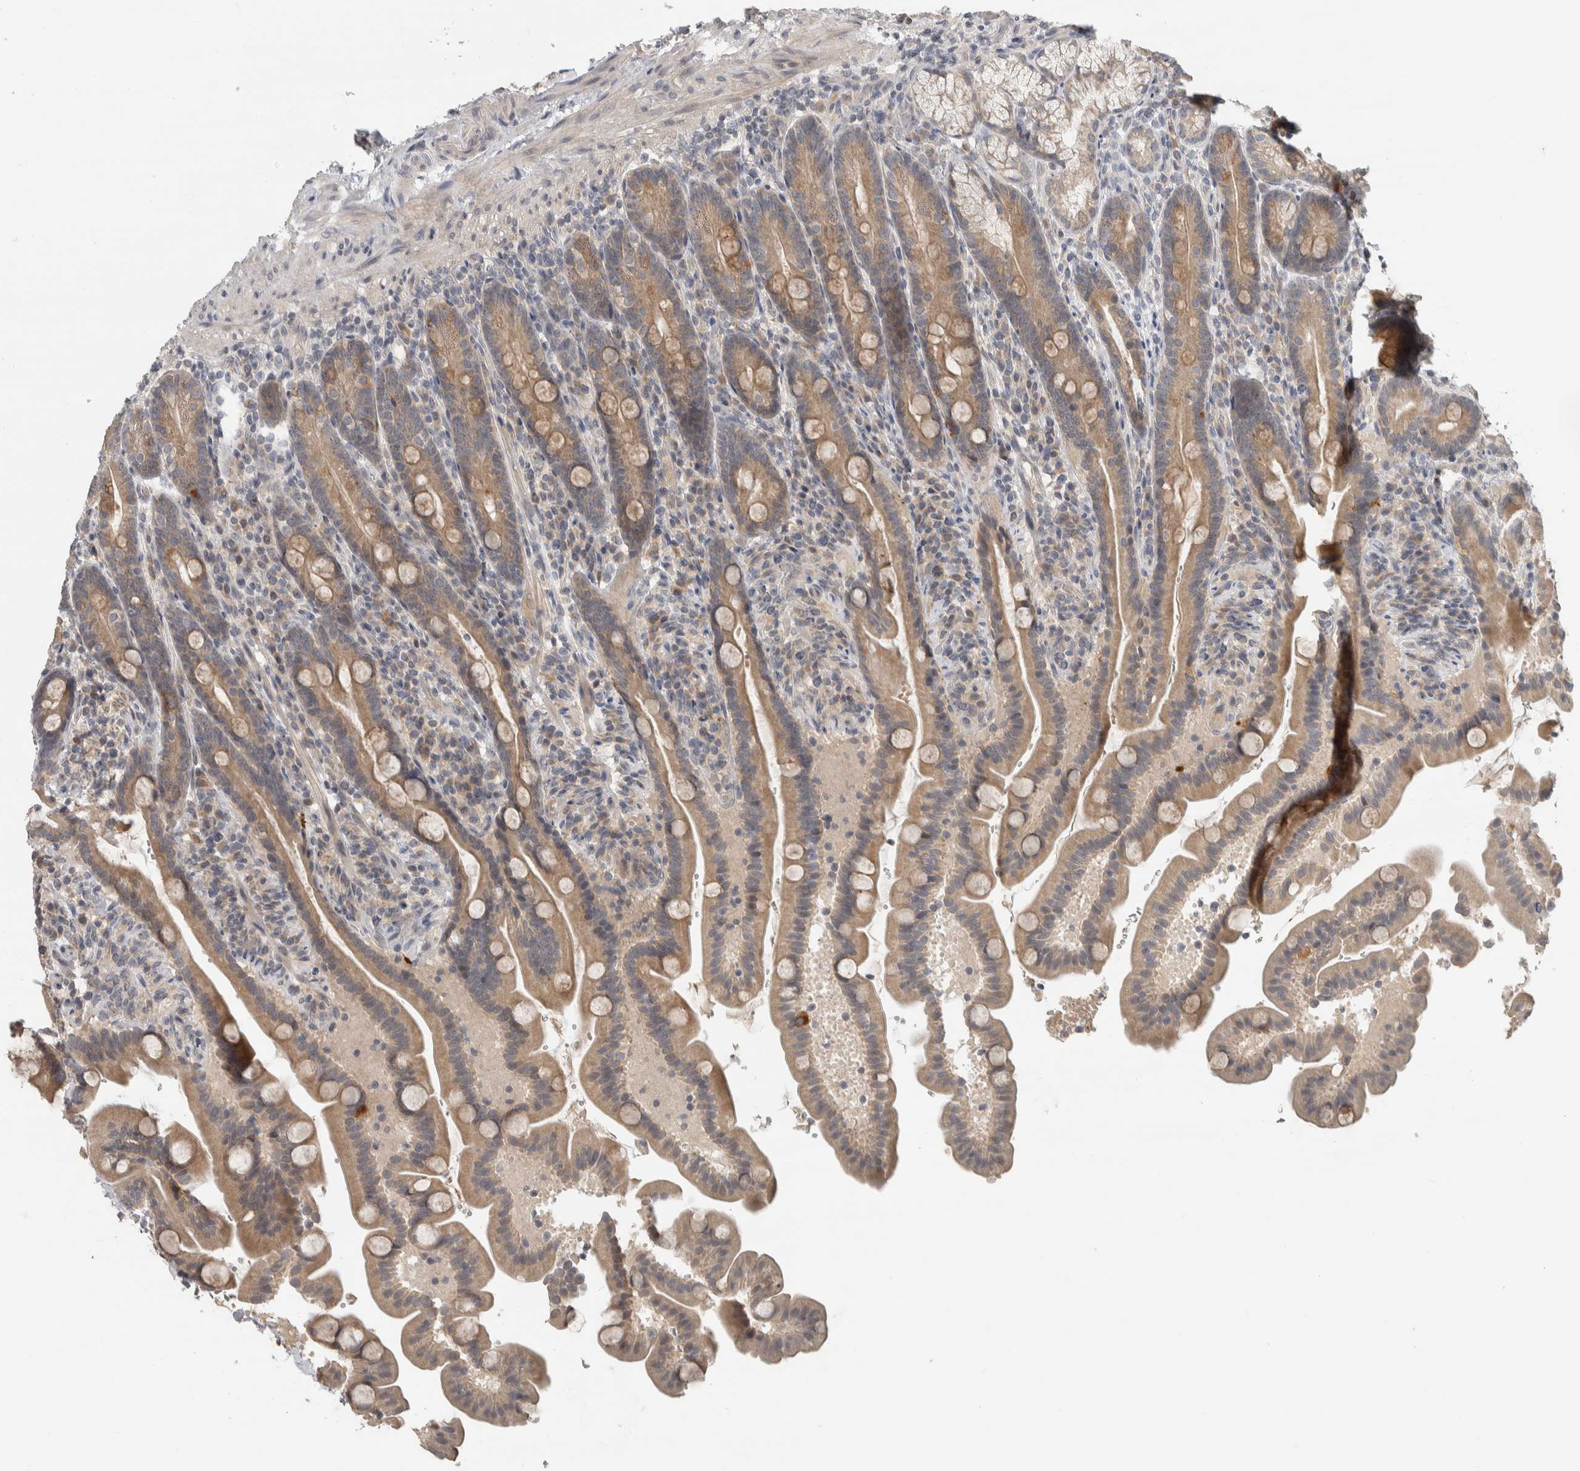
{"staining": {"intensity": "weak", "quantity": "25%-75%", "location": "cytoplasmic/membranous"}, "tissue": "duodenum", "cell_type": "Glandular cells", "image_type": "normal", "snomed": [{"axis": "morphology", "description": "Normal tissue, NOS"}, {"axis": "topography", "description": "Duodenum"}], "caption": "A histopathology image showing weak cytoplasmic/membranous staining in approximately 25%-75% of glandular cells in normal duodenum, as visualized by brown immunohistochemical staining.", "gene": "AFP", "patient": {"sex": "male", "age": 54}}